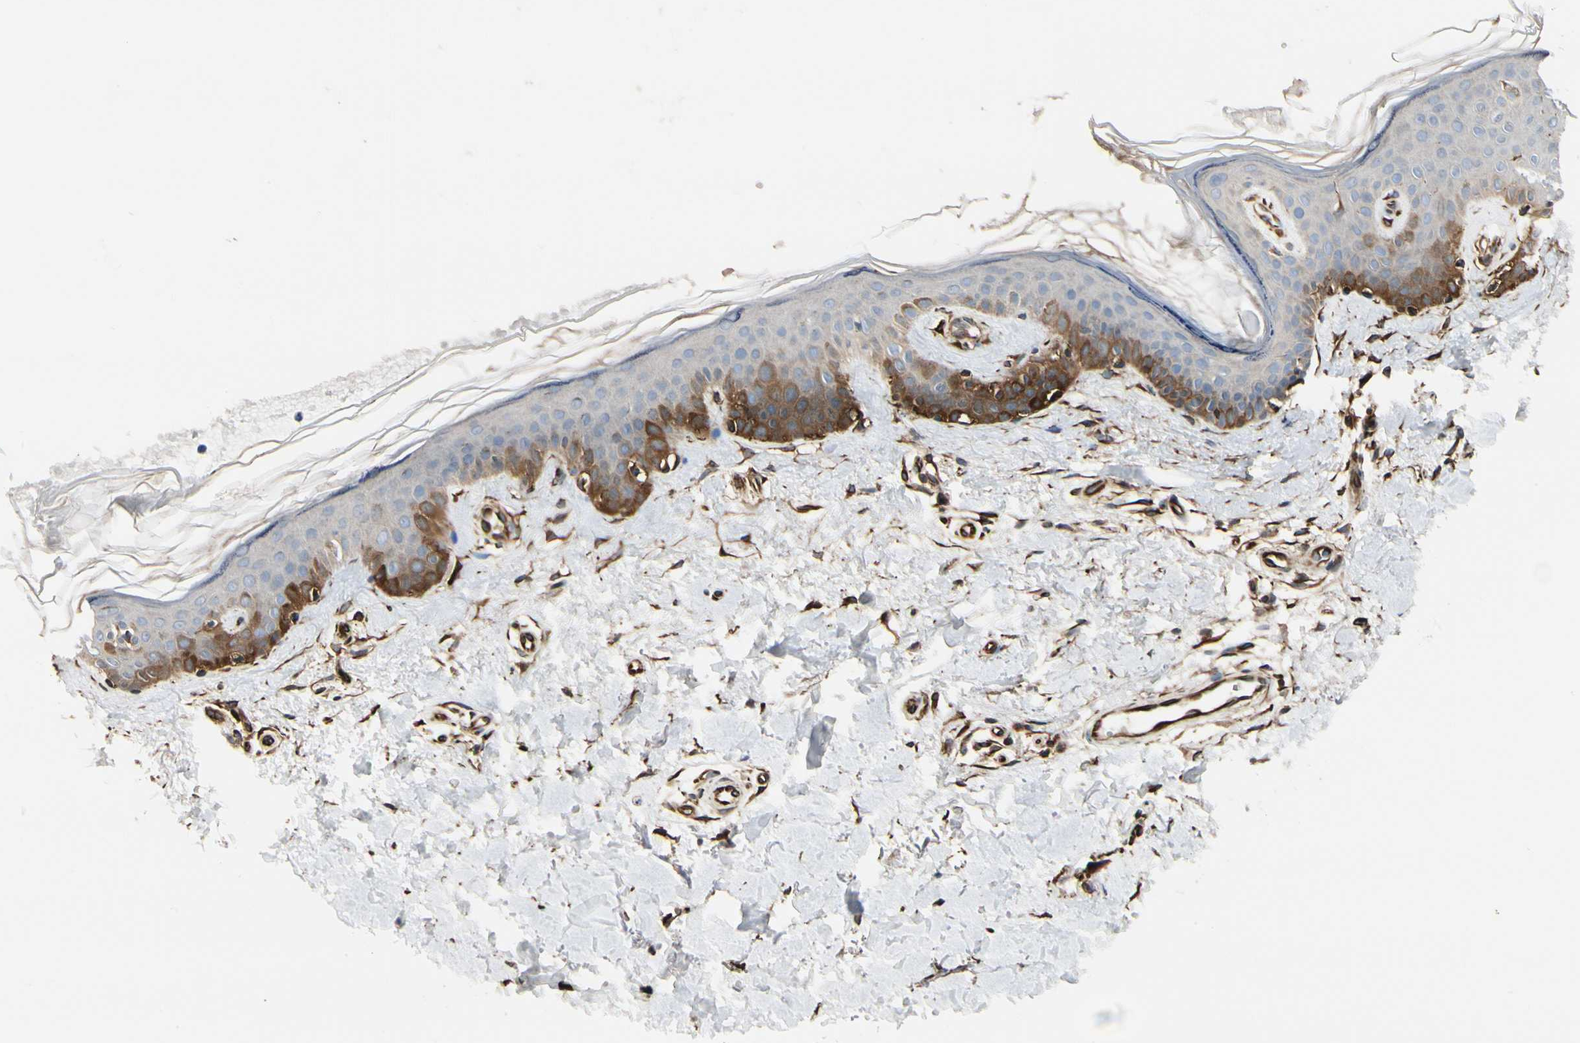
{"staining": {"intensity": "strong", "quantity": ">75%", "location": "cytoplasmic/membranous"}, "tissue": "skin", "cell_type": "Fibroblasts", "image_type": "normal", "snomed": [{"axis": "morphology", "description": "Normal tissue, NOS"}, {"axis": "topography", "description": "Skin"}], "caption": "Strong cytoplasmic/membranous positivity for a protein is identified in approximately >75% of fibroblasts of benign skin using immunohistochemistry (IHC).", "gene": "FTH1", "patient": {"sex": "male", "age": 67}}